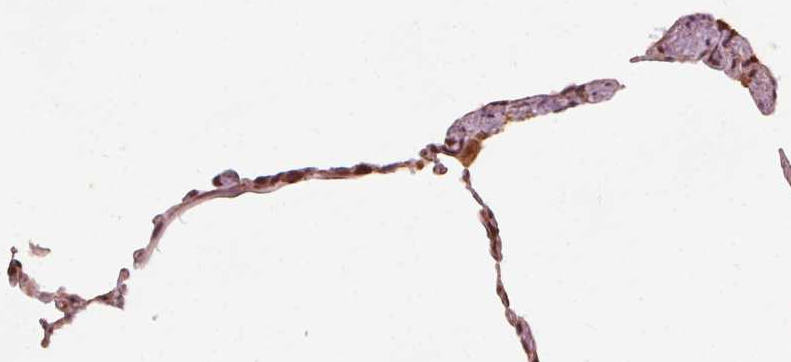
{"staining": {"intensity": "strong", "quantity": ">75%", "location": "cytoplasmic/membranous,nuclear"}, "tissue": "lung", "cell_type": "Alveolar cells", "image_type": "normal", "snomed": [{"axis": "morphology", "description": "Normal tissue, NOS"}, {"axis": "topography", "description": "Lung"}], "caption": "Brown immunohistochemical staining in unremarkable lung exhibits strong cytoplasmic/membranous,nuclear staining in about >75% of alveolar cells.", "gene": "AIP", "patient": {"sex": "female", "age": 57}}